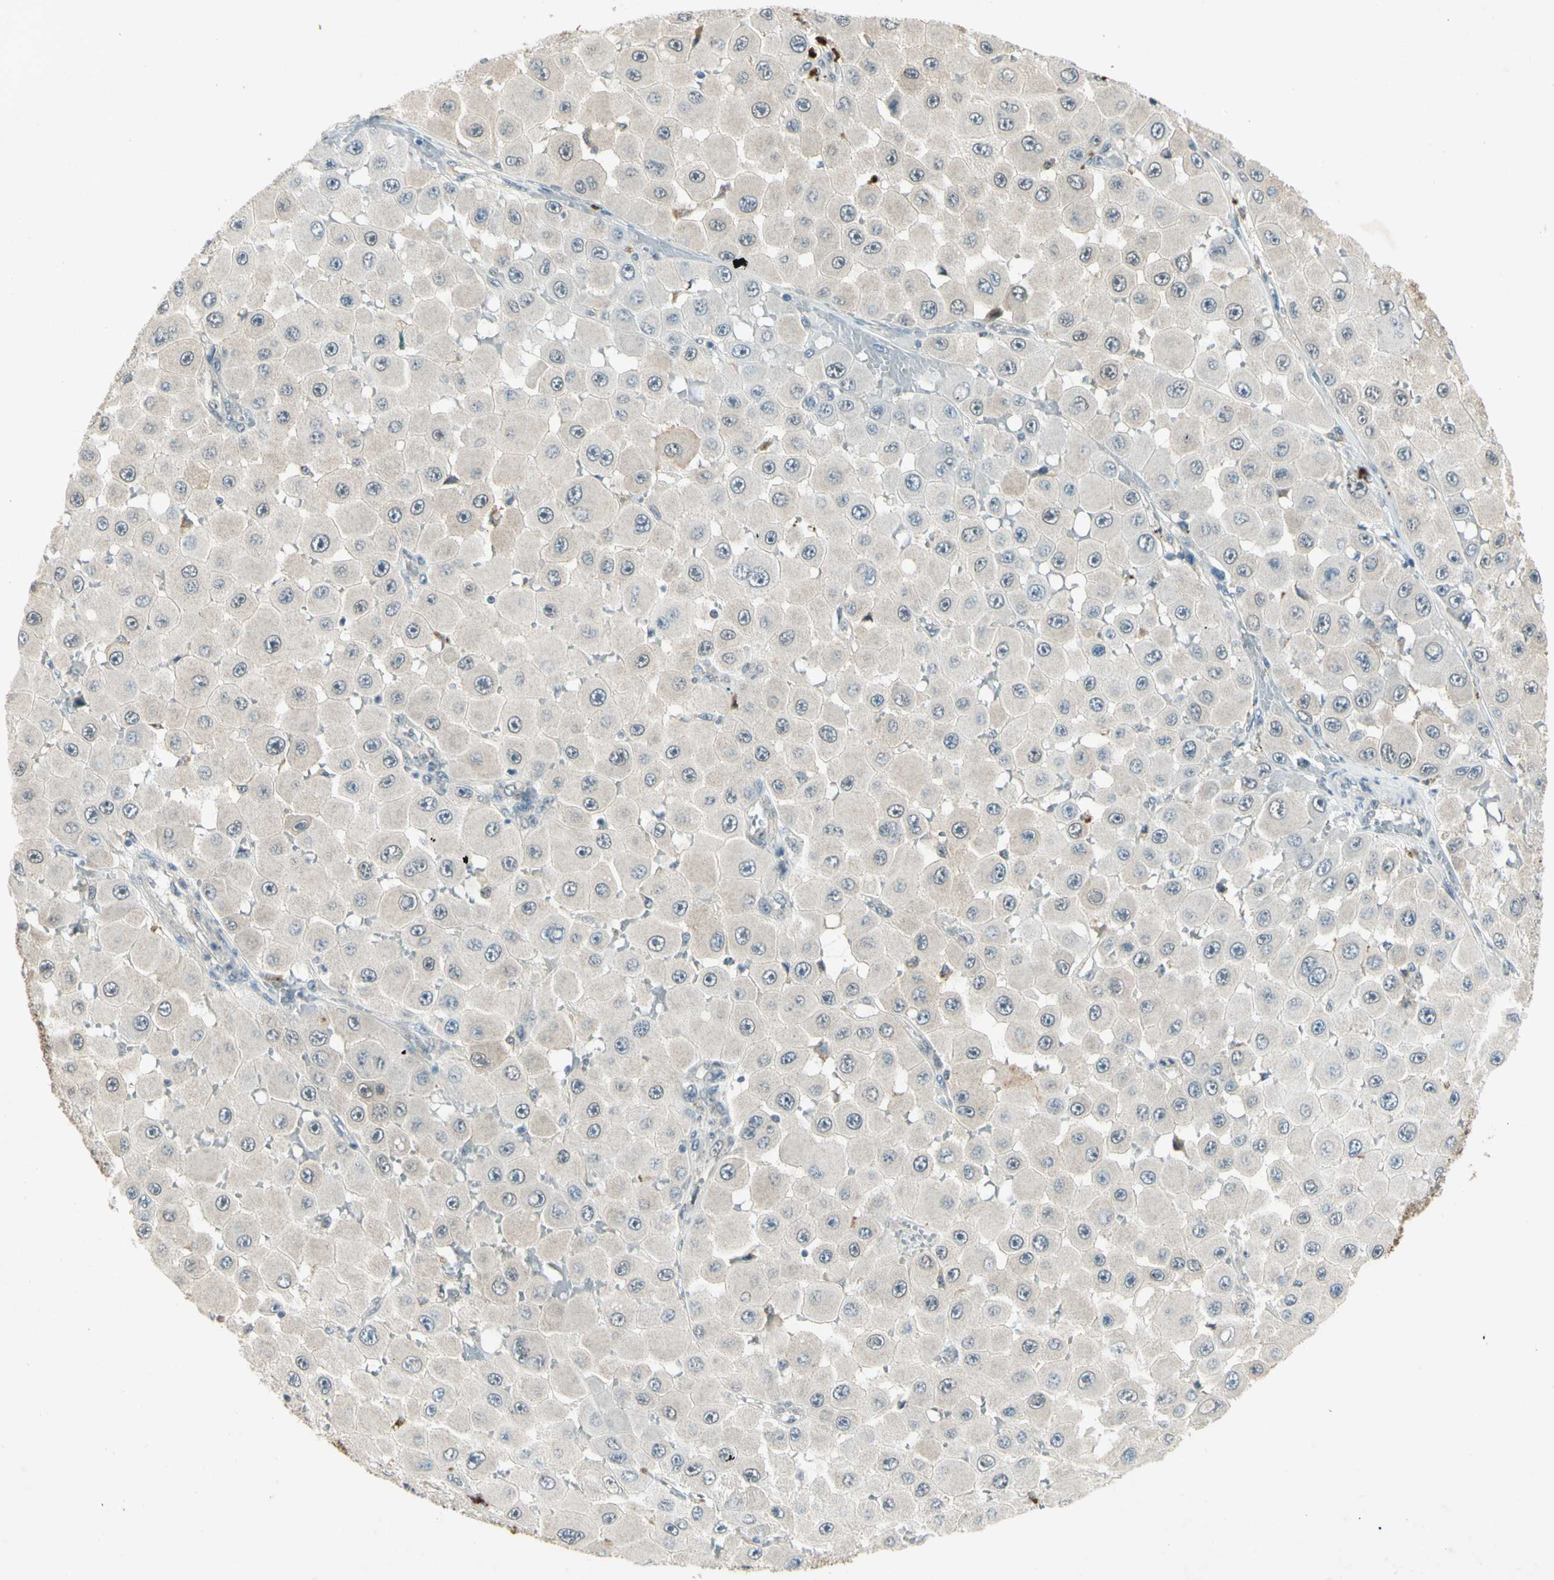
{"staining": {"intensity": "weak", "quantity": ">75%", "location": "cytoplasmic/membranous,nuclear"}, "tissue": "melanoma", "cell_type": "Tumor cells", "image_type": "cancer", "snomed": [{"axis": "morphology", "description": "Malignant melanoma, NOS"}, {"axis": "topography", "description": "Skin"}], "caption": "Protein expression by IHC shows weak cytoplasmic/membranous and nuclear staining in approximately >75% of tumor cells in malignant melanoma.", "gene": "PSMD5", "patient": {"sex": "female", "age": 81}}